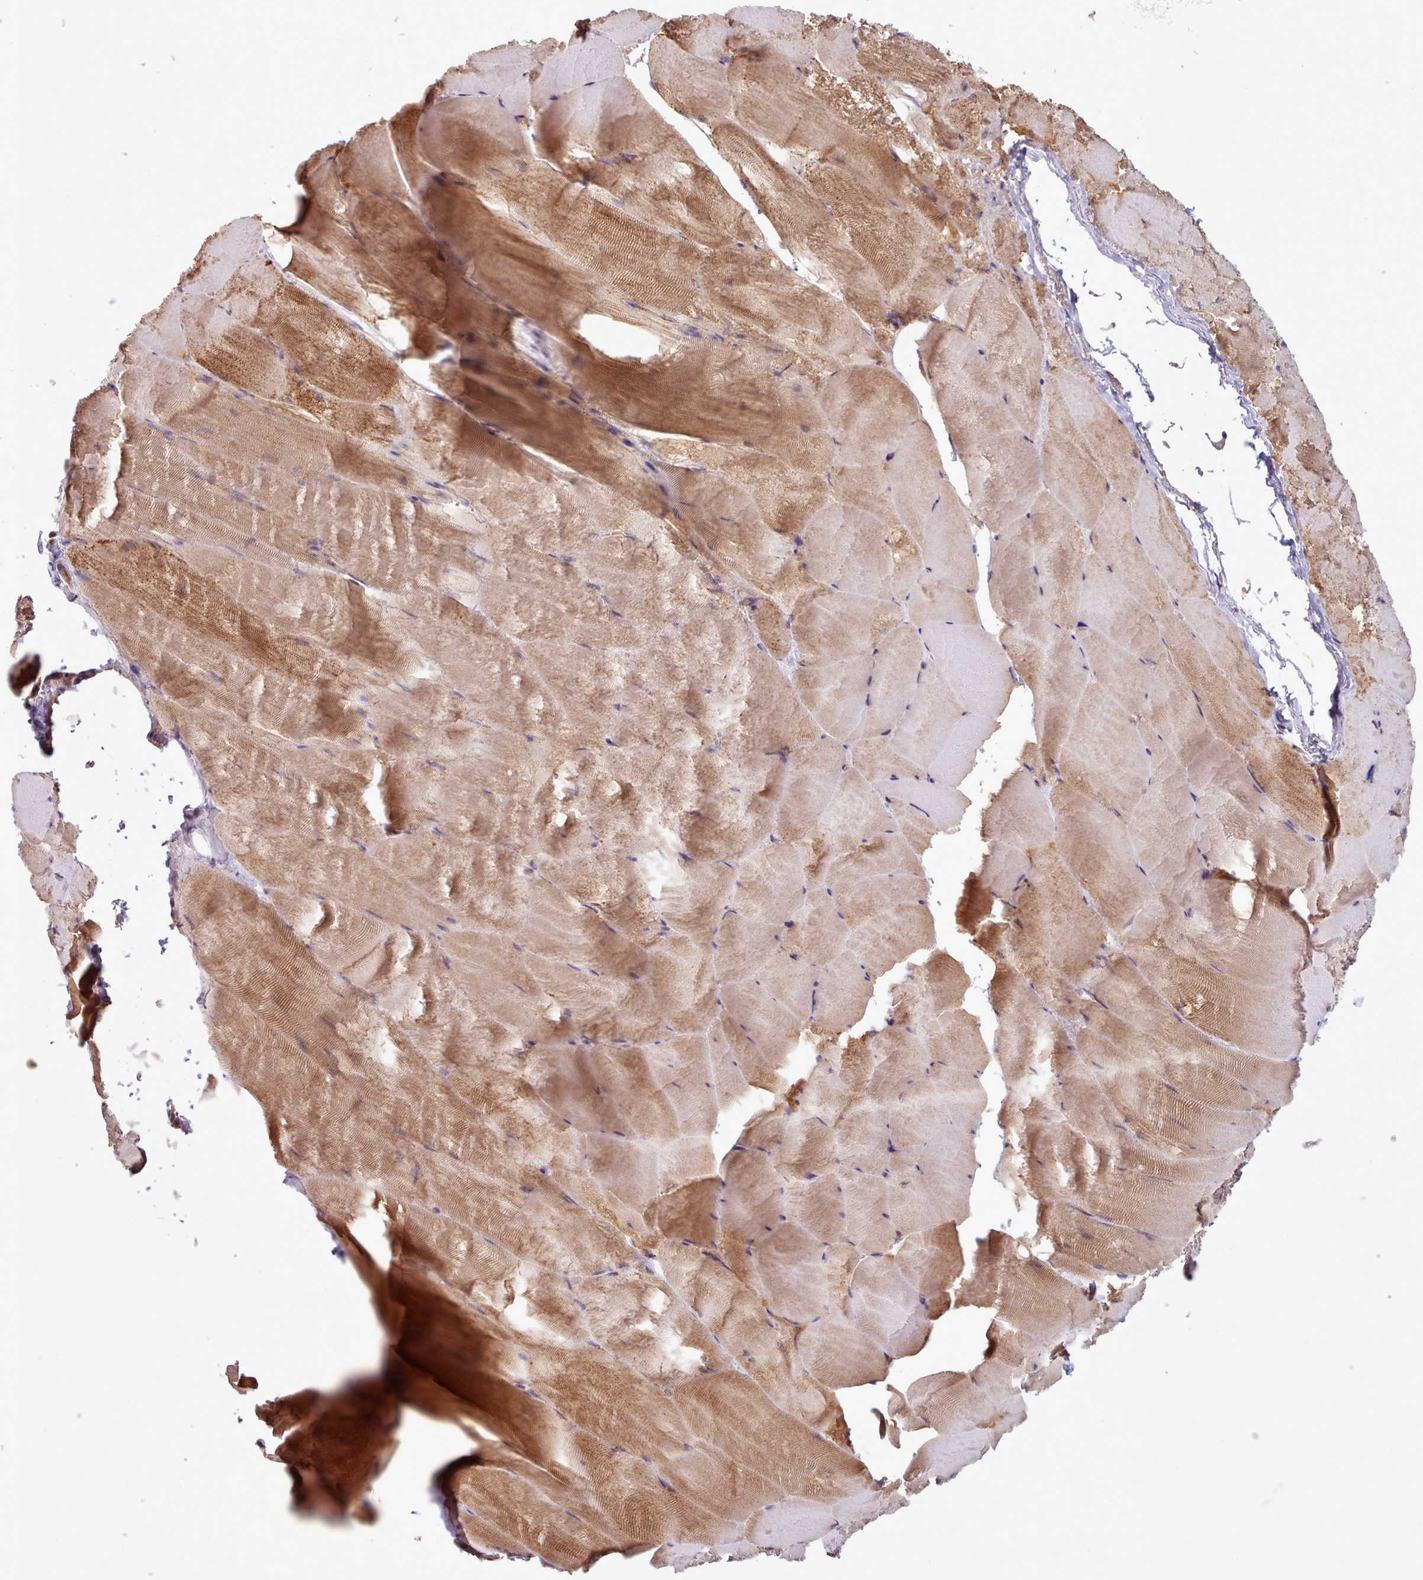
{"staining": {"intensity": "moderate", "quantity": "25%-75%", "location": "cytoplasmic/membranous"}, "tissue": "skeletal muscle", "cell_type": "Myocytes", "image_type": "normal", "snomed": [{"axis": "morphology", "description": "Normal tissue, NOS"}, {"axis": "topography", "description": "Skeletal muscle"}], "caption": "A micrograph of human skeletal muscle stained for a protein shows moderate cytoplasmic/membranous brown staining in myocytes. (IHC, brightfield microscopy, high magnification).", "gene": "CRYBG1", "patient": {"sex": "female", "age": 64}}